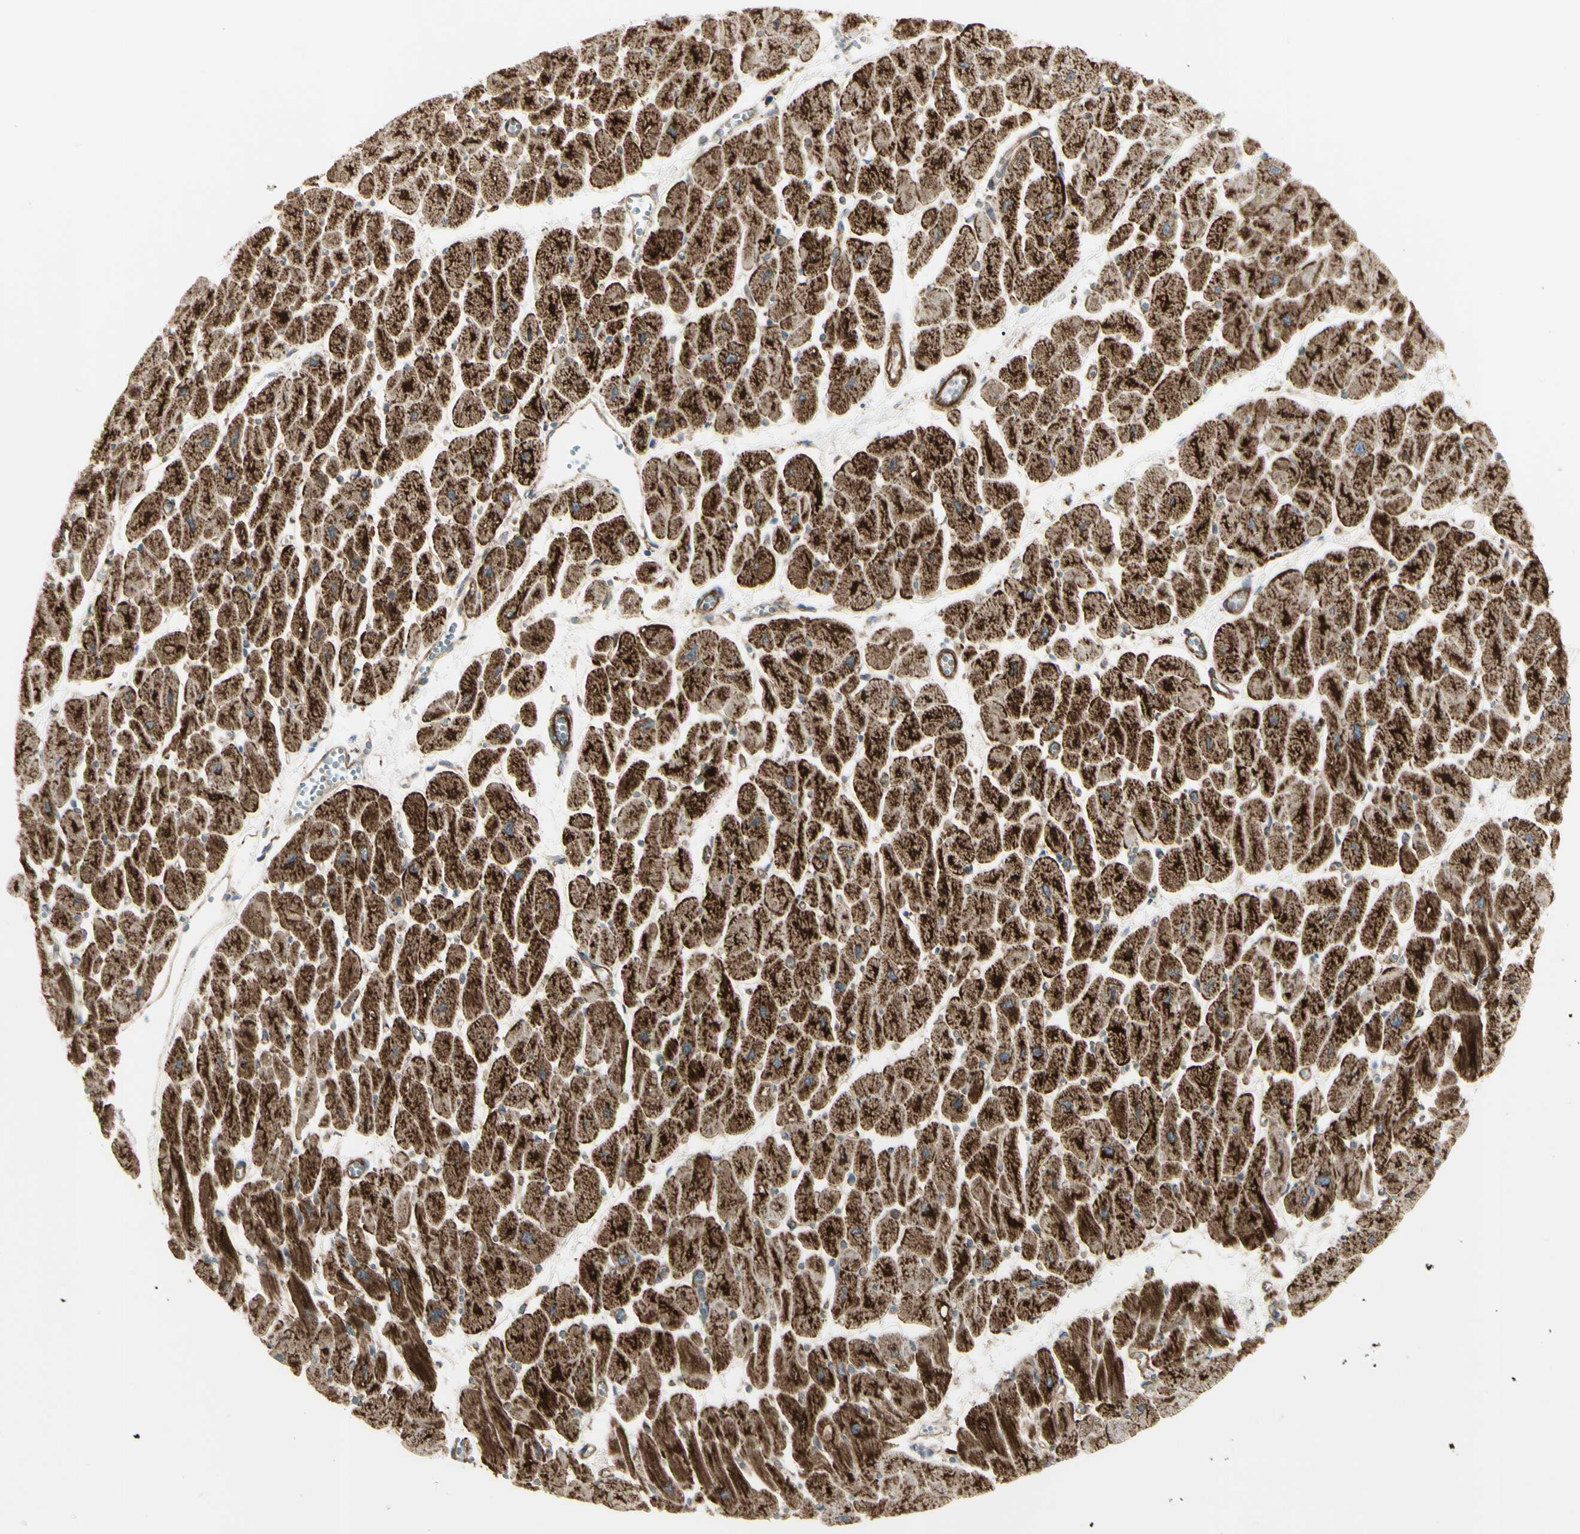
{"staining": {"intensity": "strong", "quantity": ">75%", "location": "cytoplasmic/membranous"}, "tissue": "heart muscle", "cell_type": "Cardiomyocytes", "image_type": "normal", "snomed": [{"axis": "morphology", "description": "Normal tissue, NOS"}, {"axis": "topography", "description": "Heart"}], "caption": "The immunohistochemical stain labels strong cytoplasmic/membranous staining in cardiomyocytes of unremarkable heart muscle. (DAB (3,3'-diaminobenzidine) = brown stain, brightfield microscopy at high magnification).", "gene": "CYB5R1", "patient": {"sex": "female", "age": 54}}